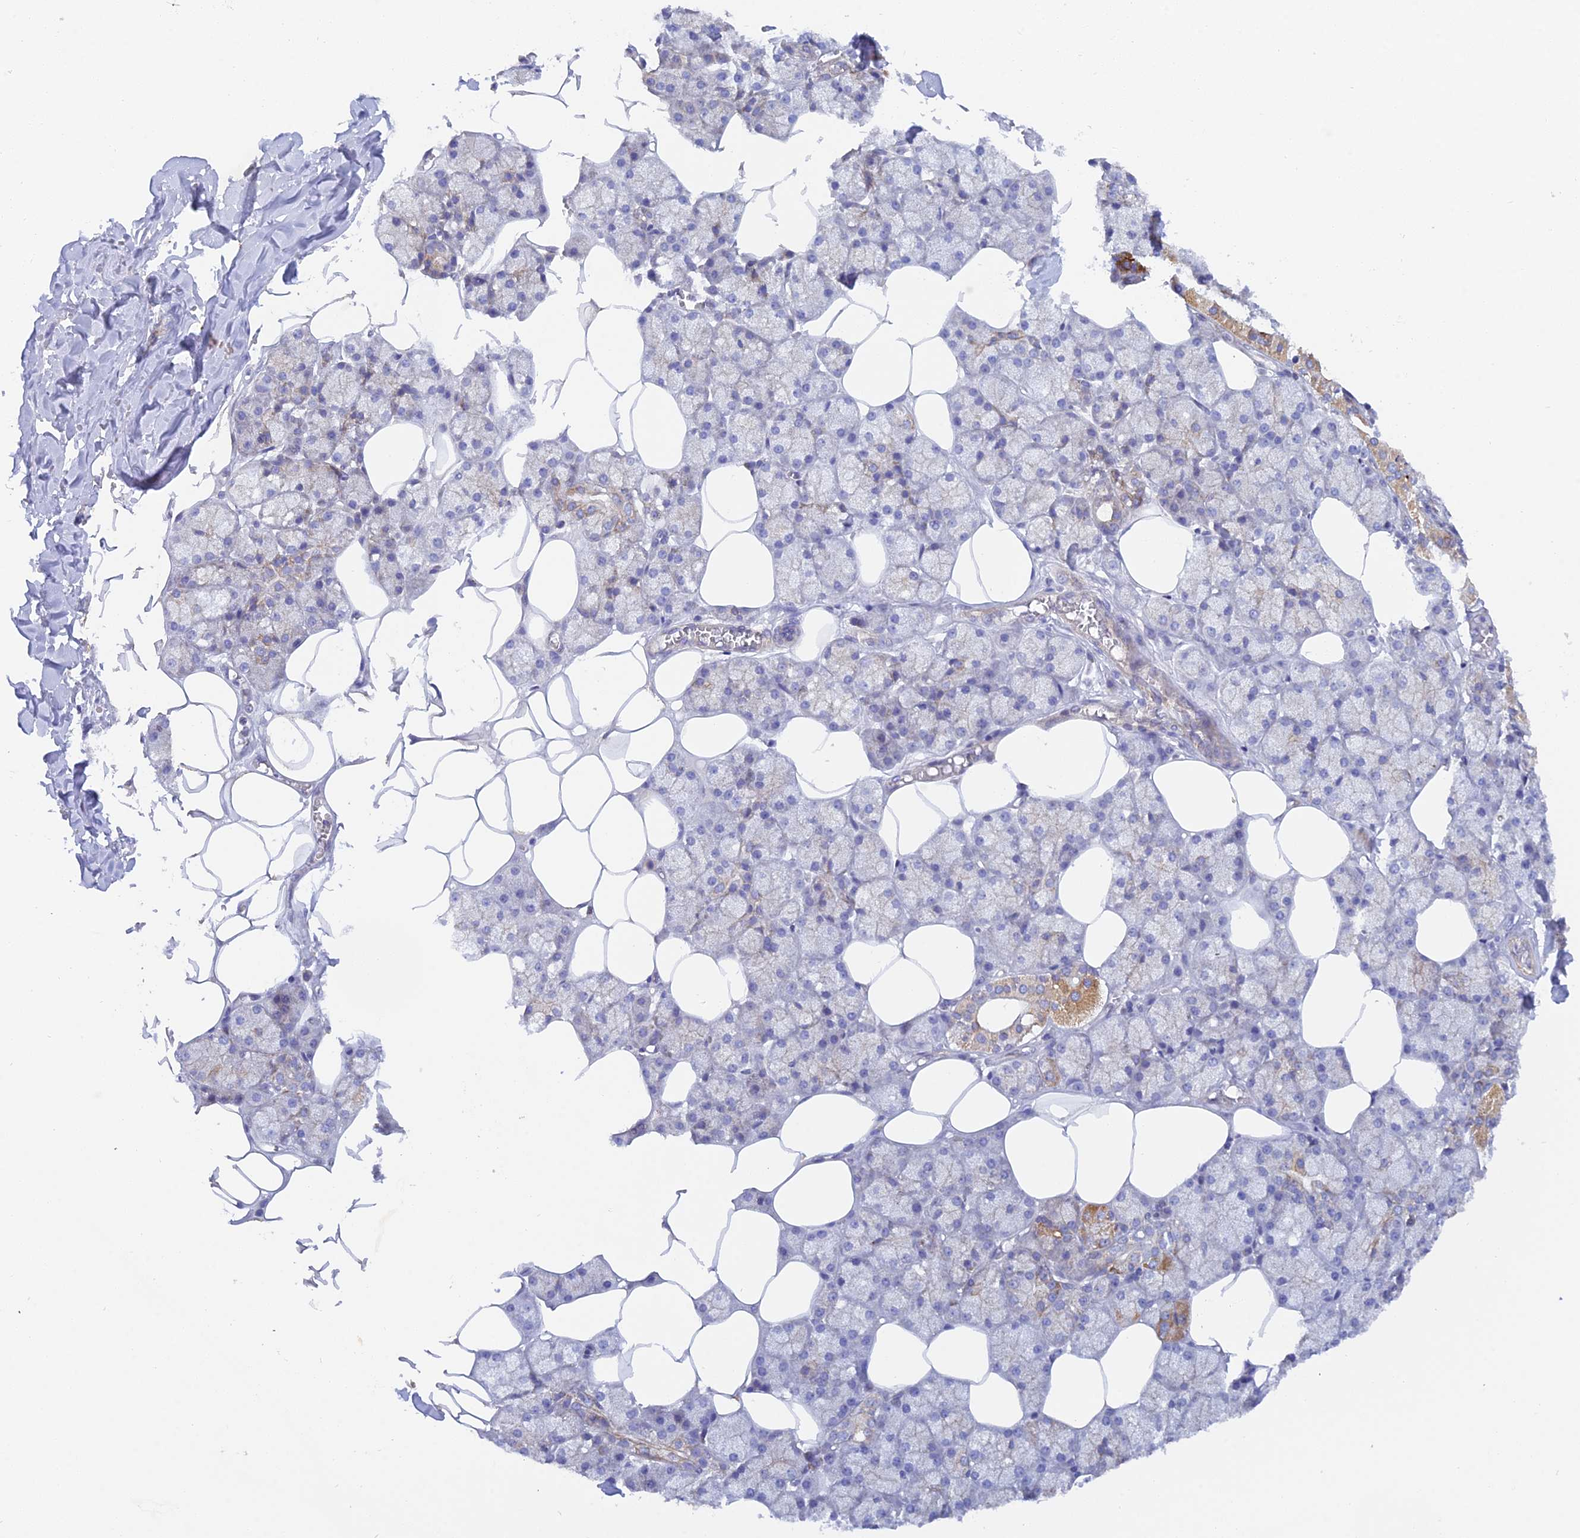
{"staining": {"intensity": "moderate", "quantity": "25%-75%", "location": "cytoplasmic/membranous"}, "tissue": "salivary gland", "cell_type": "Glandular cells", "image_type": "normal", "snomed": [{"axis": "morphology", "description": "Normal tissue, NOS"}, {"axis": "topography", "description": "Salivary gland"}], "caption": "Moderate cytoplasmic/membranous protein positivity is appreciated in approximately 25%-75% of glandular cells in salivary gland.", "gene": "CSPG4", "patient": {"sex": "male", "age": 62}}